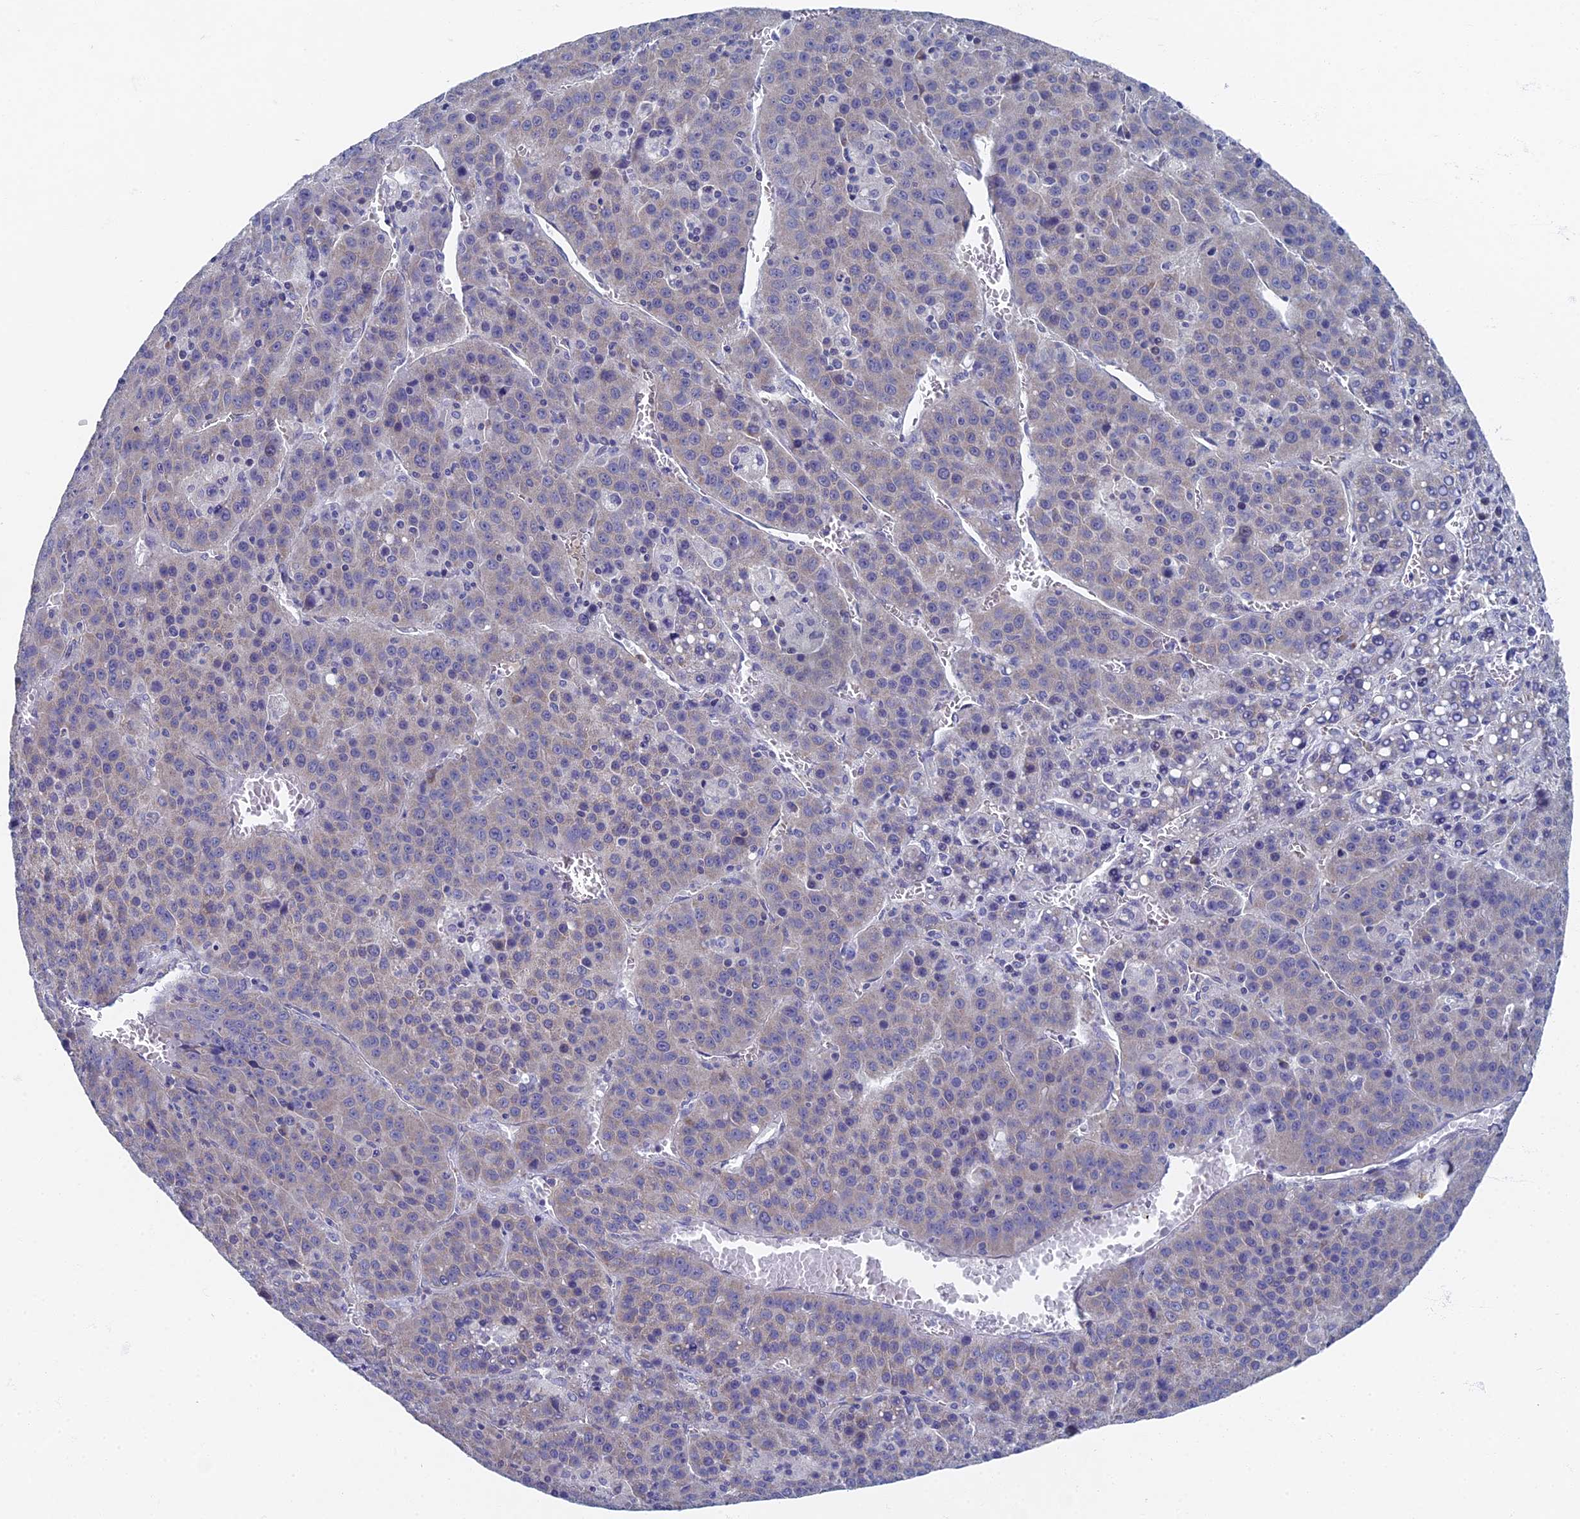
{"staining": {"intensity": "negative", "quantity": "none", "location": "none"}, "tissue": "liver cancer", "cell_type": "Tumor cells", "image_type": "cancer", "snomed": [{"axis": "morphology", "description": "Carcinoma, Hepatocellular, NOS"}, {"axis": "topography", "description": "Liver"}], "caption": "IHC image of neoplastic tissue: hepatocellular carcinoma (liver) stained with DAB (3,3'-diaminobenzidine) displays no significant protein expression in tumor cells.", "gene": "SPIN4", "patient": {"sex": "female", "age": 53}}